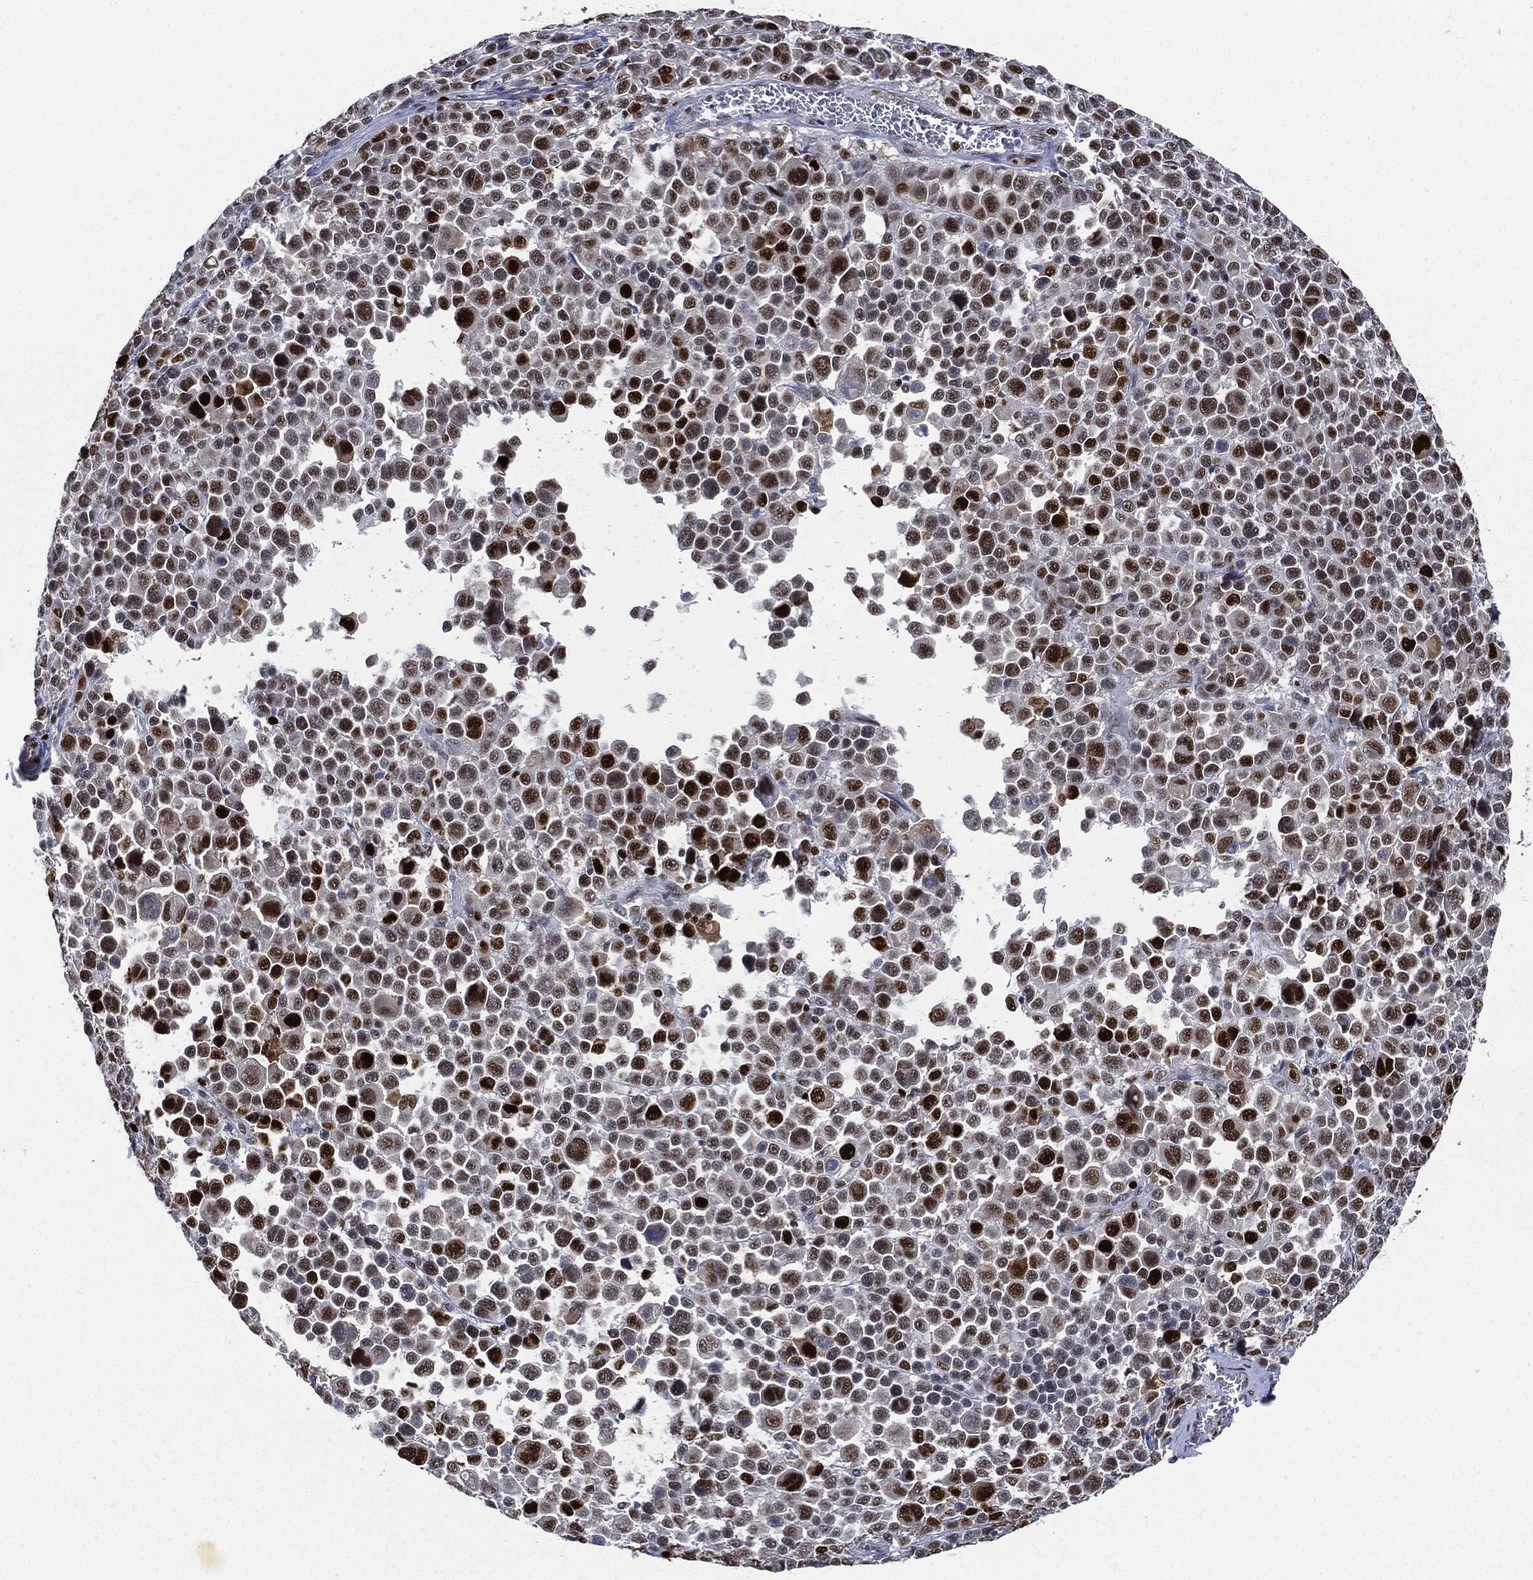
{"staining": {"intensity": "strong", "quantity": "<25%", "location": "nuclear"}, "tissue": "melanoma", "cell_type": "Tumor cells", "image_type": "cancer", "snomed": [{"axis": "morphology", "description": "Malignant melanoma, NOS"}, {"axis": "topography", "description": "Skin"}], "caption": "Malignant melanoma stained for a protein shows strong nuclear positivity in tumor cells.", "gene": "PCNA", "patient": {"sex": "female", "age": 57}}